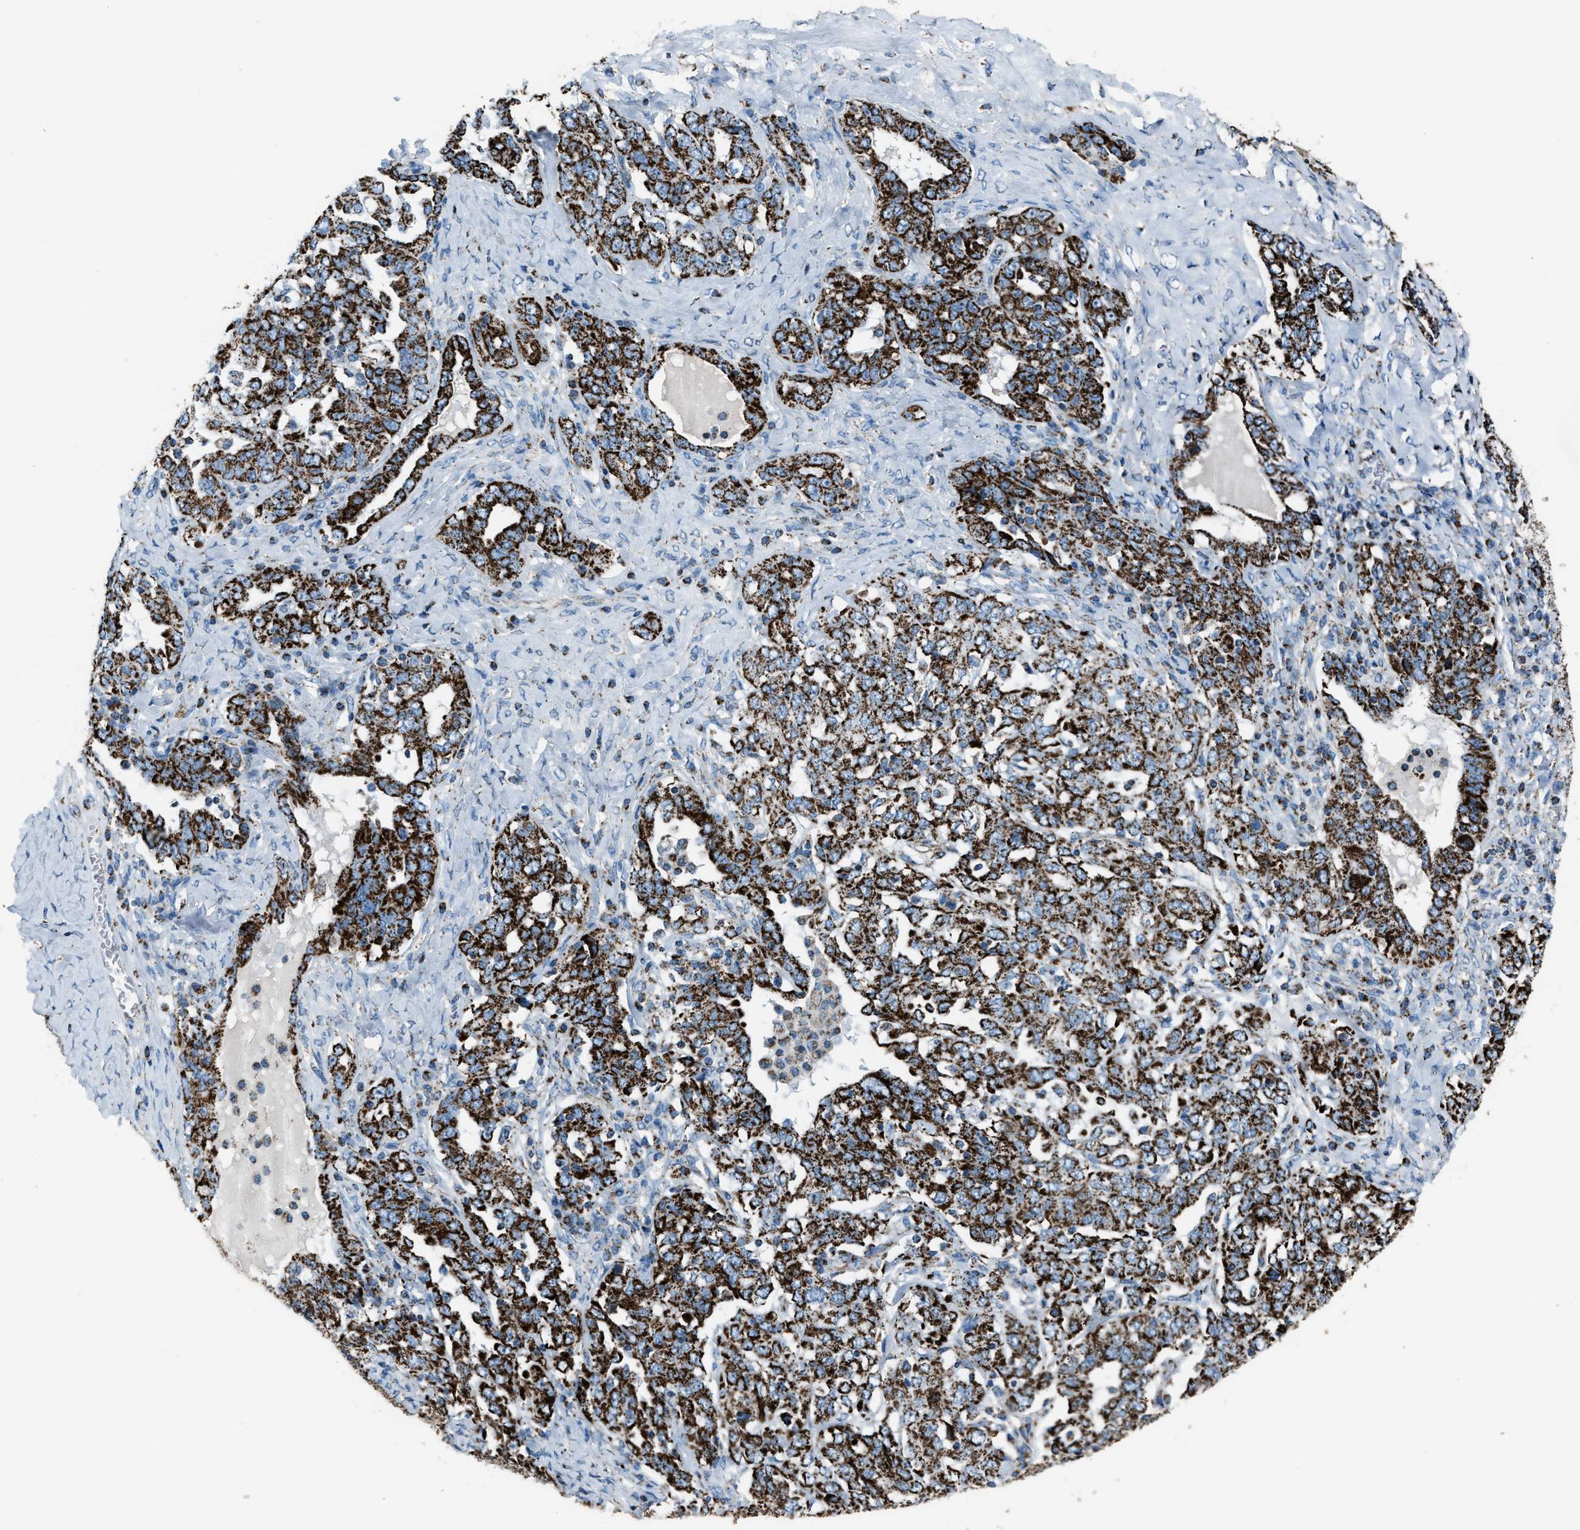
{"staining": {"intensity": "strong", "quantity": ">75%", "location": "cytoplasmic/membranous"}, "tissue": "ovarian cancer", "cell_type": "Tumor cells", "image_type": "cancer", "snomed": [{"axis": "morphology", "description": "Carcinoma, endometroid"}, {"axis": "topography", "description": "Ovary"}], "caption": "DAB immunohistochemical staining of human ovarian cancer shows strong cytoplasmic/membranous protein expression in about >75% of tumor cells.", "gene": "MDH2", "patient": {"sex": "female", "age": 62}}